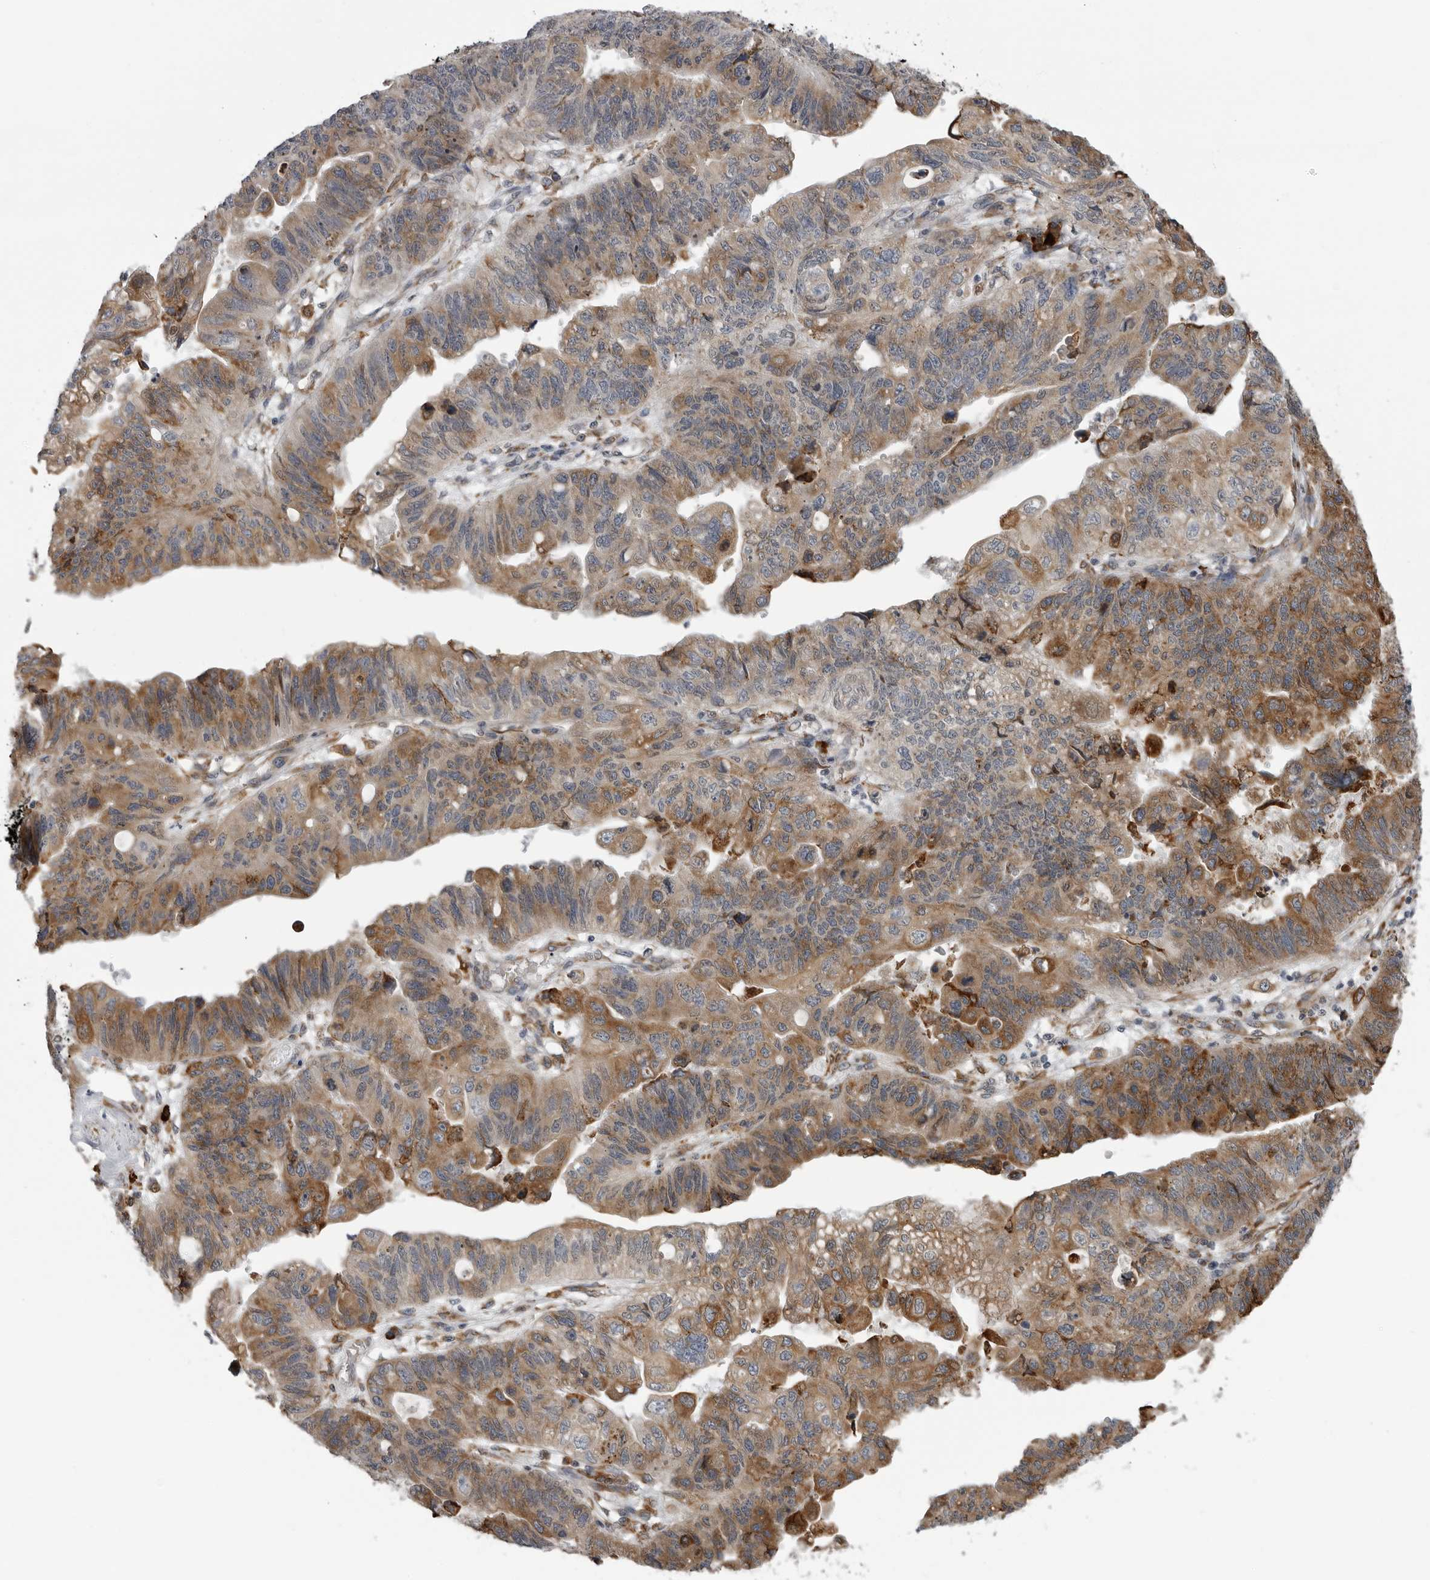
{"staining": {"intensity": "moderate", "quantity": ">75%", "location": "cytoplasmic/membranous"}, "tissue": "stomach cancer", "cell_type": "Tumor cells", "image_type": "cancer", "snomed": [{"axis": "morphology", "description": "Adenocarcinoma, NOS"}, {"axis": "topography", "description": "Stomach"}], "caption": "Protein analysis of stomach cancer tissue shows moderate cytoplasmic/membranous staining in about >75% of tumor cells.", "gene": "ALPK2", "patient": {"sex": "male", "age": 59}}